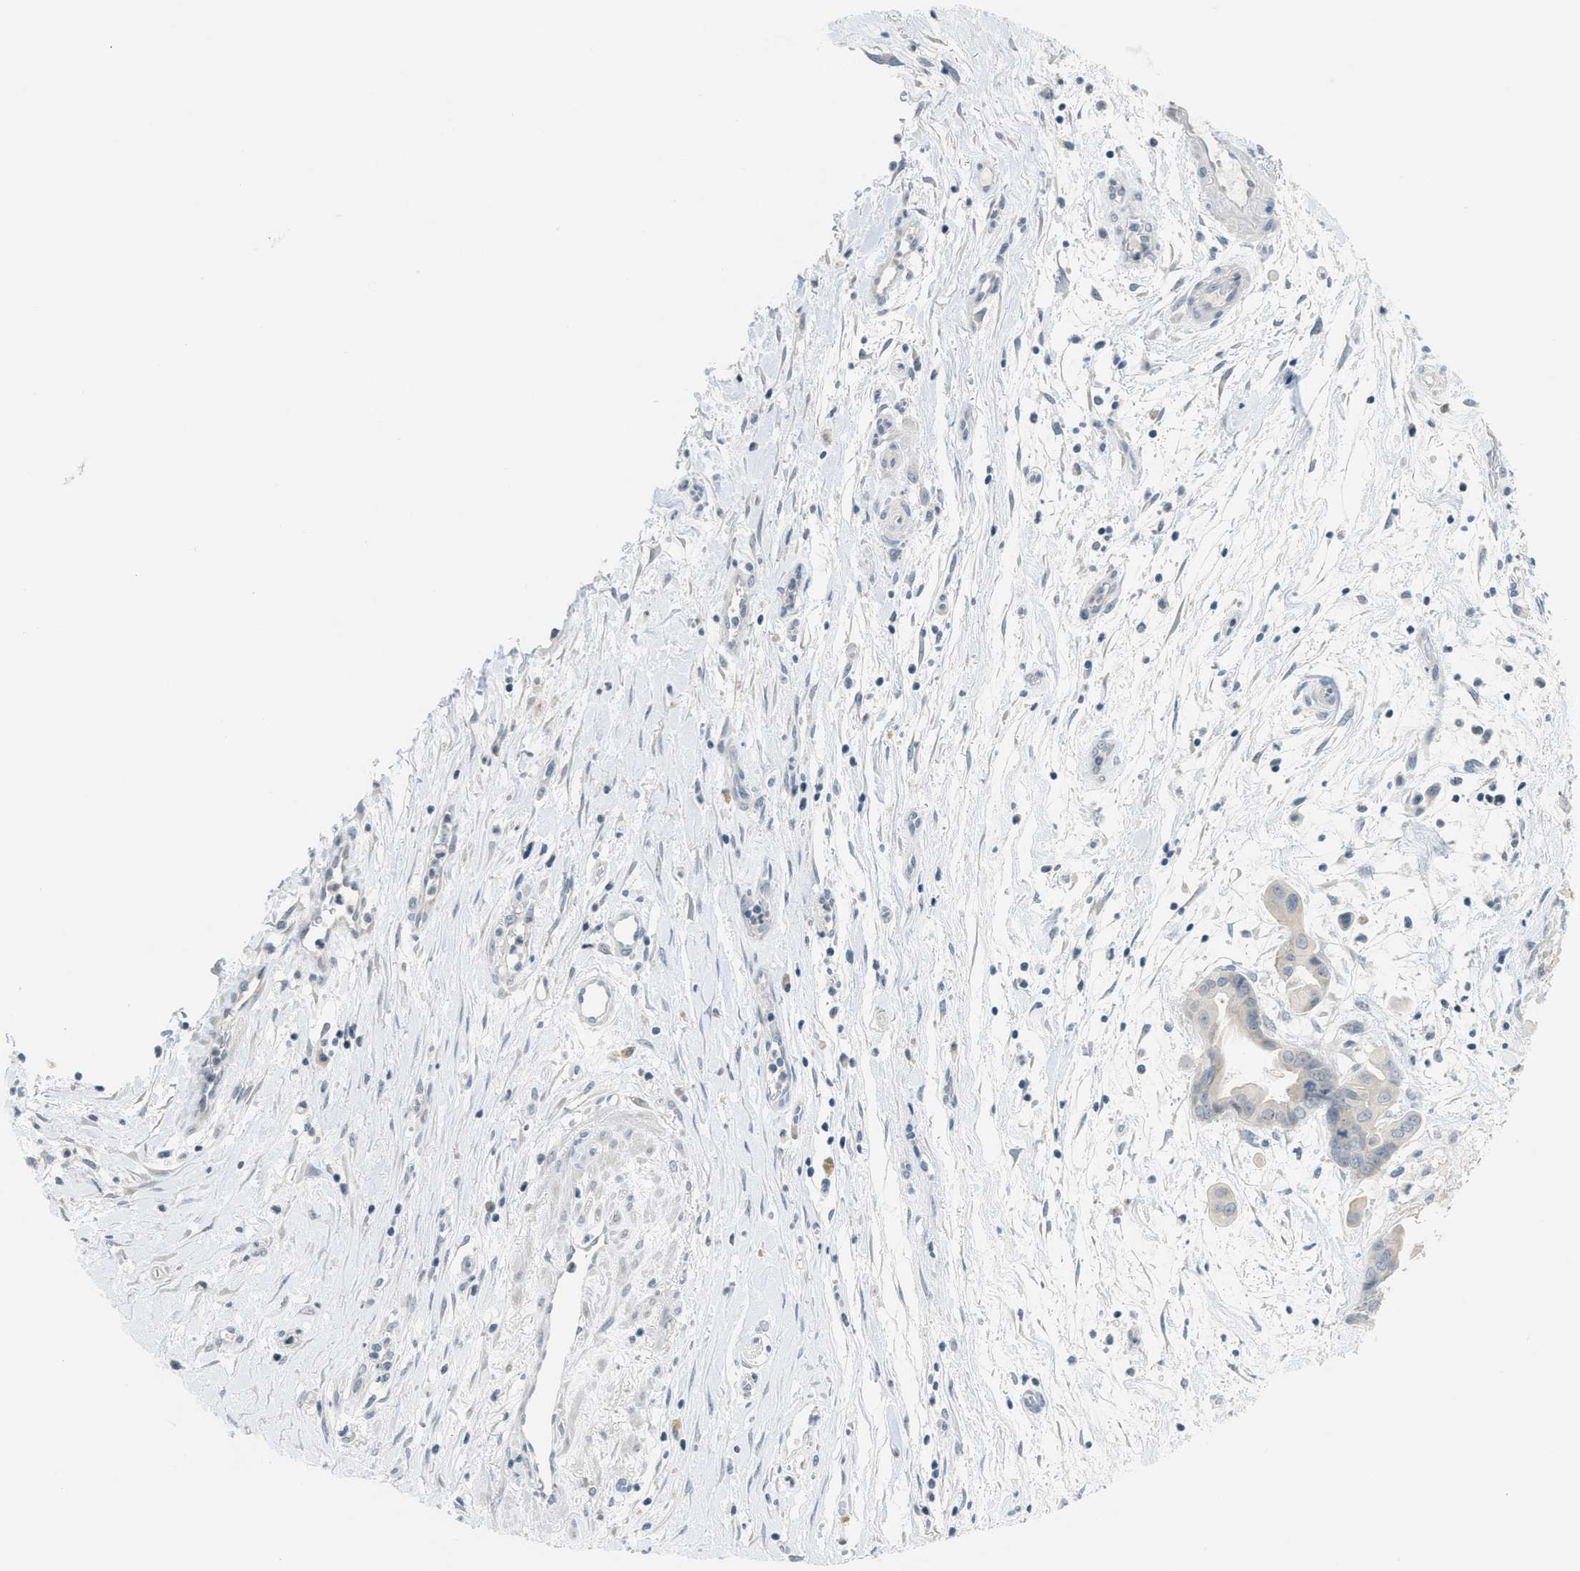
{"staining": {"intensity": "negative", "quantity": "none", "location": "none"}, "tissue": "pancreatic cancer", "cell_type": "Tumor cells", "image_type": "cancer", "snomed": [{"axis": "morphology", "description": "Adenocarcinoma, NOS"}, {"axis": "topography", "description": "Pancreas"}], "caption": "Tumor cells show no significant protein positivity in pancreatic cancer (adenocarcinoma).", "gene": "TXNDC2", "patient": {"sex": "female", "age": 75}}